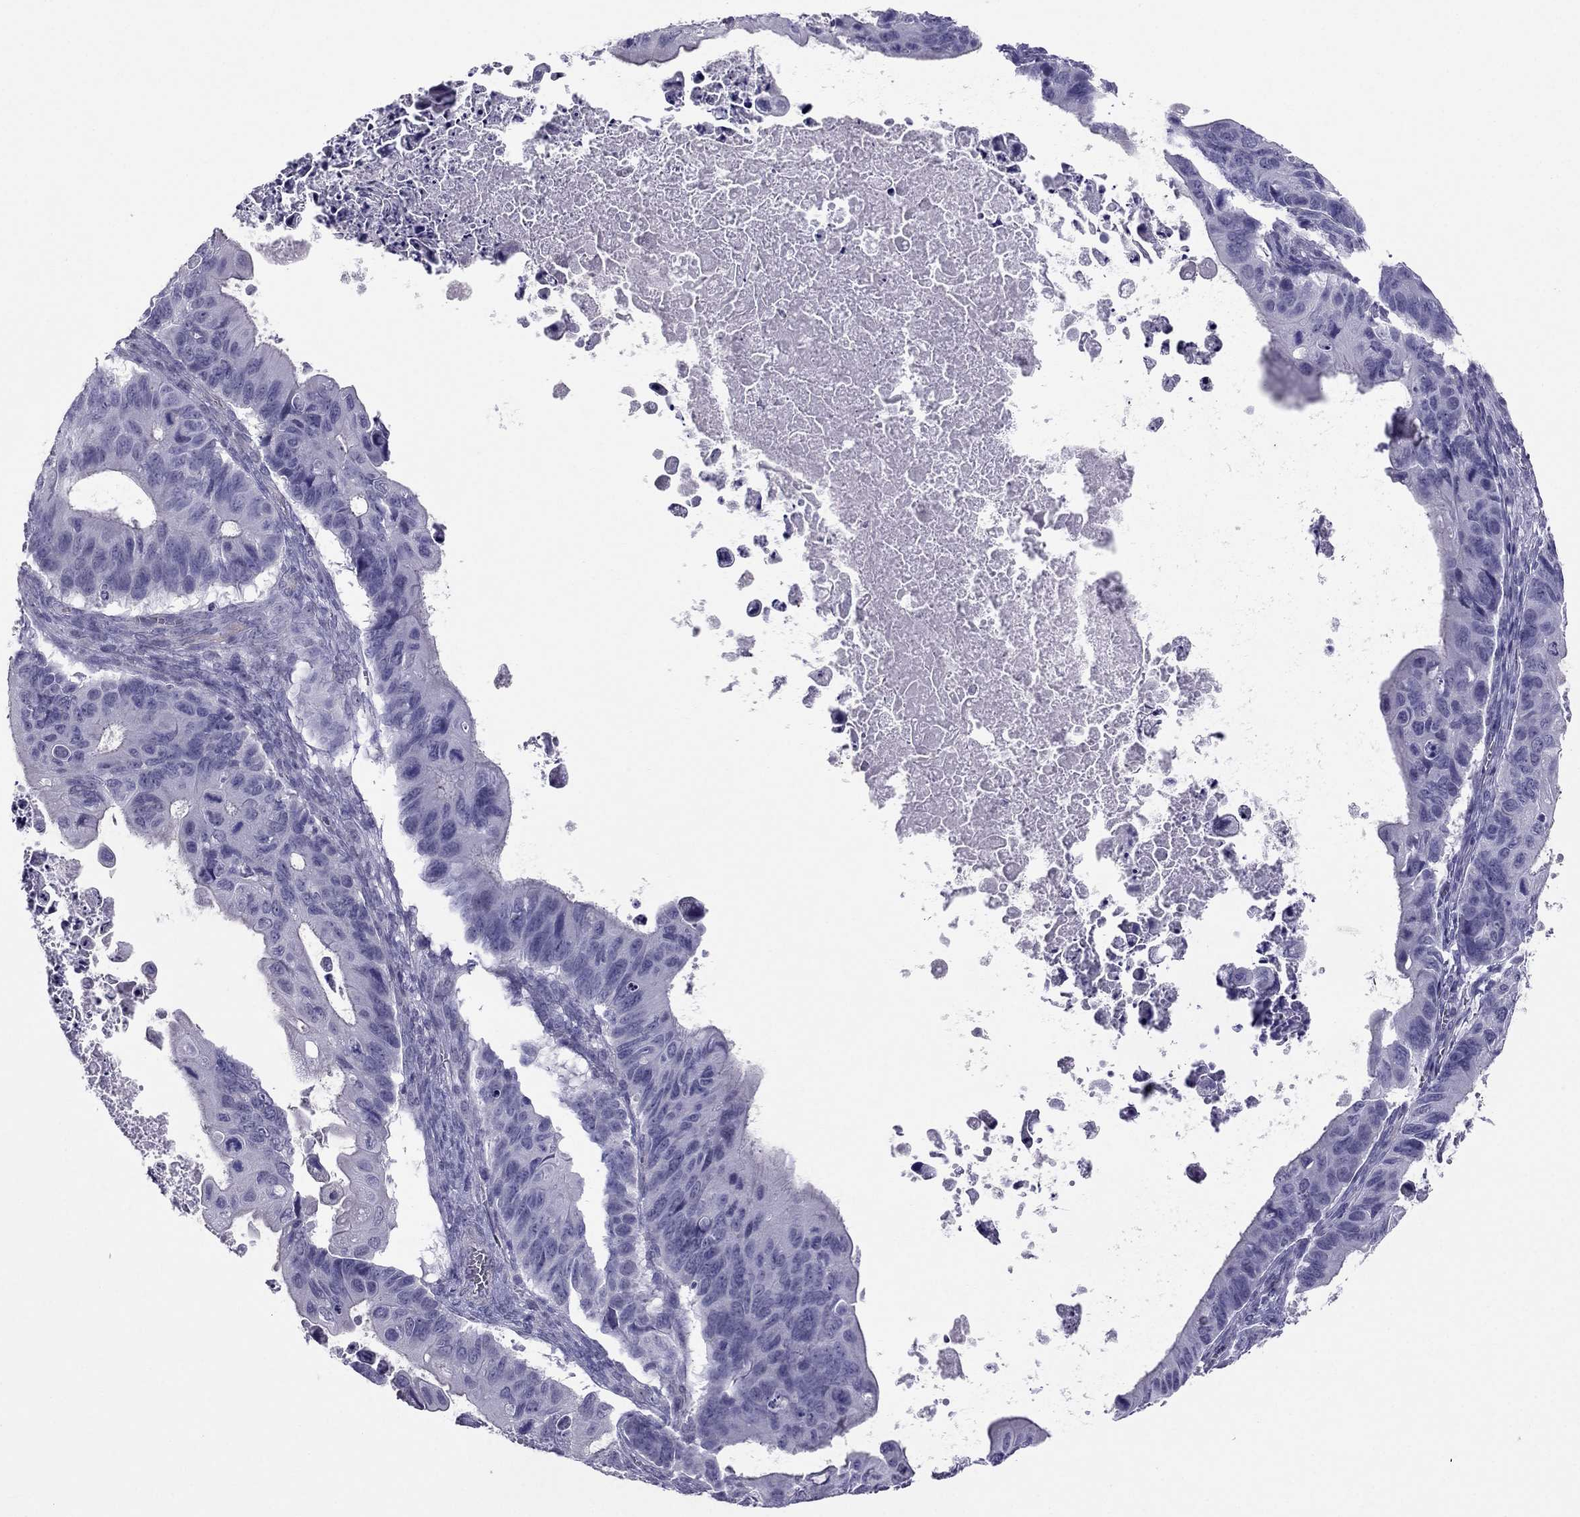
{"staining": {"intensity": "negative", "quantity": "none", "location": "none"}, "tissue": "ovarian cancer", "cell_type": "Tumor cells", "image_type": "cancer", "snomed": [{"axis": "morphology", "description": "Cystadenocarcinoma, mucinous, NOS"}, {"axis": "topography", "description": "Ovary"}], "caption": "Immunohistochemistry (IHC) of human mucinous cystadenocarcinoma (ovarian) demonstrates no staining in tumor cells.", "gene": "CROCC2", "patient": {"sex": "female", "age": 64}}